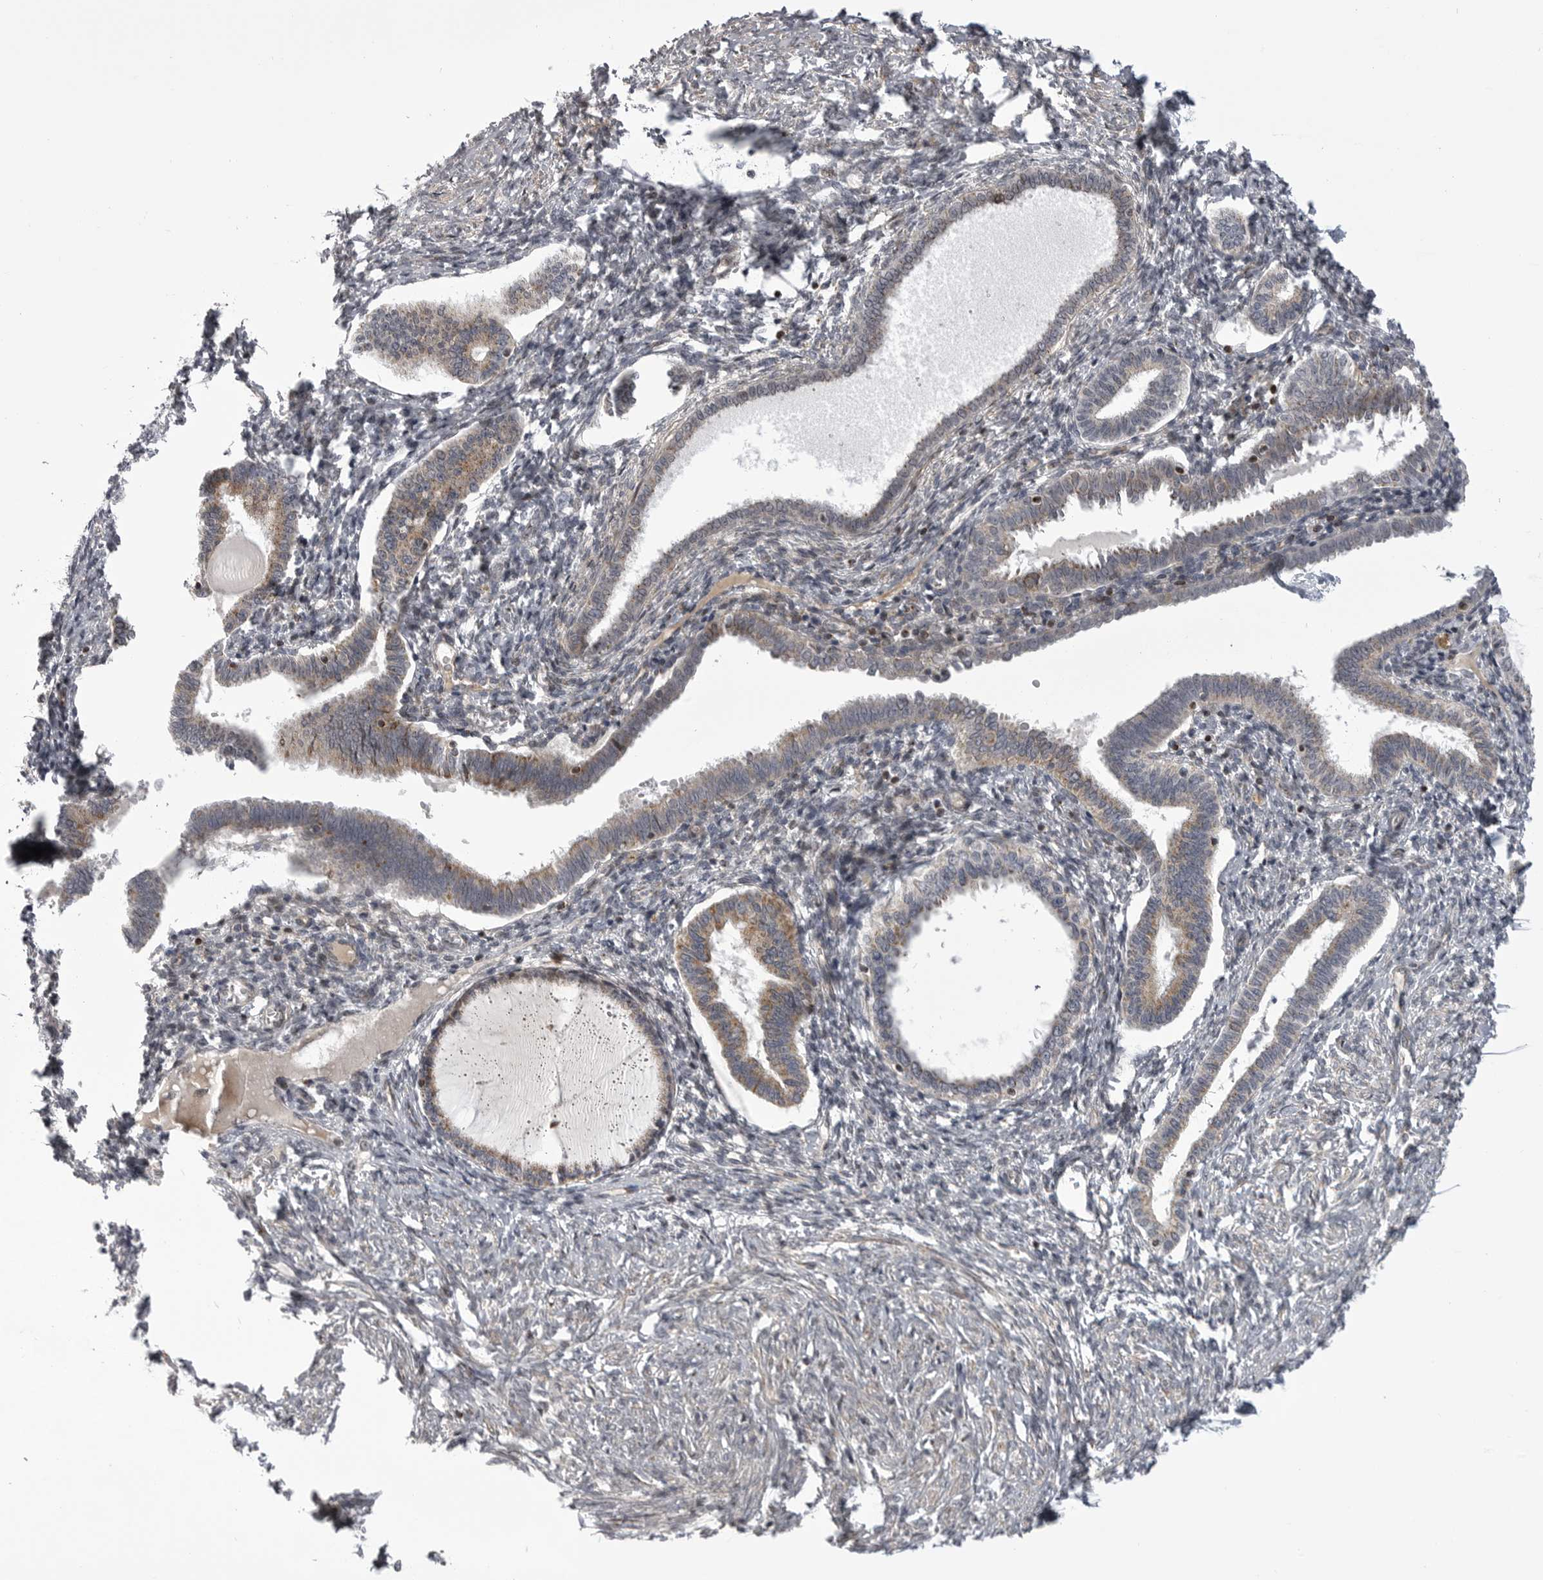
{"staining": {"intensity": "weak", "quantity": "<25%", "location": "cytoplasmic/membranous"}, "tissue": "endometrium", "cell_type": "Cells in endometrial stroma", "image_type": "normal", "snomed": [{"axis": "morphology", "description": "Normal tissue, NOS"}, {"axis": "topography", "description": "Endometrium"}], "caption": "The immunohistochemistry photomicrograph has no significant staining in cells in endometrial stroma of endometrium.", "gene": "TMPRSS11F", "patient": {"sex": "female", "age": 77}}